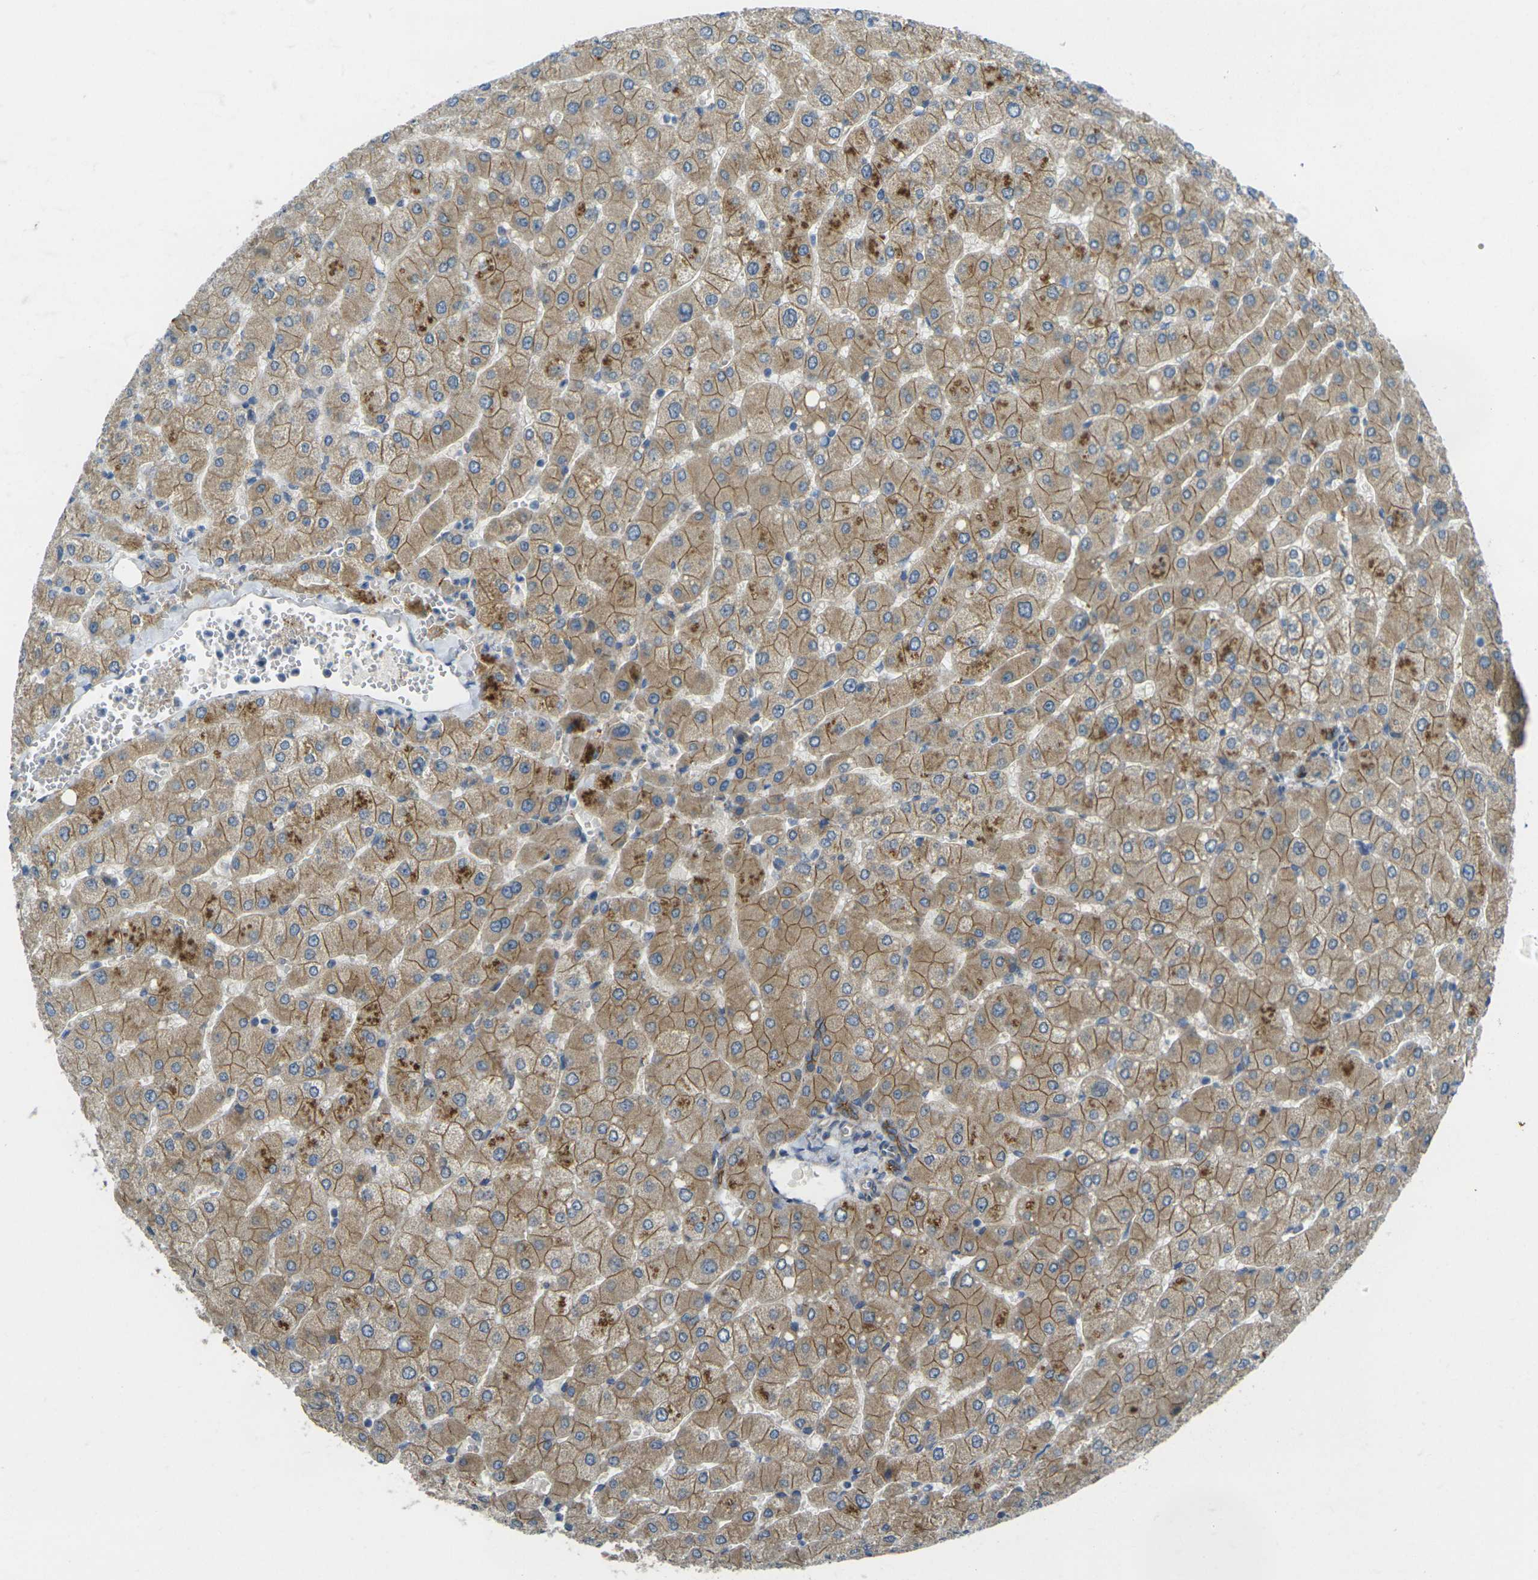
{"staining": {"intensity": "strong", "quantity": ">75%", "location": "cytoplasmic/membranous"}, "tissue": "liver", "cell_type": "Cholangiocytes", "image_type": "normal", "snomed": [{"axis": "morphology", "description": "Normal tissue, NOS"}, {"axis": "topography", "description": "Liver"}], "caption": "Protein staining of unremarkable liver shows strong cytoplasmic/membranous expression in approximately >75% of cholangiocytes.", "gene": "RHBDD1", "patient": {"sex": "male", "age": 55}}